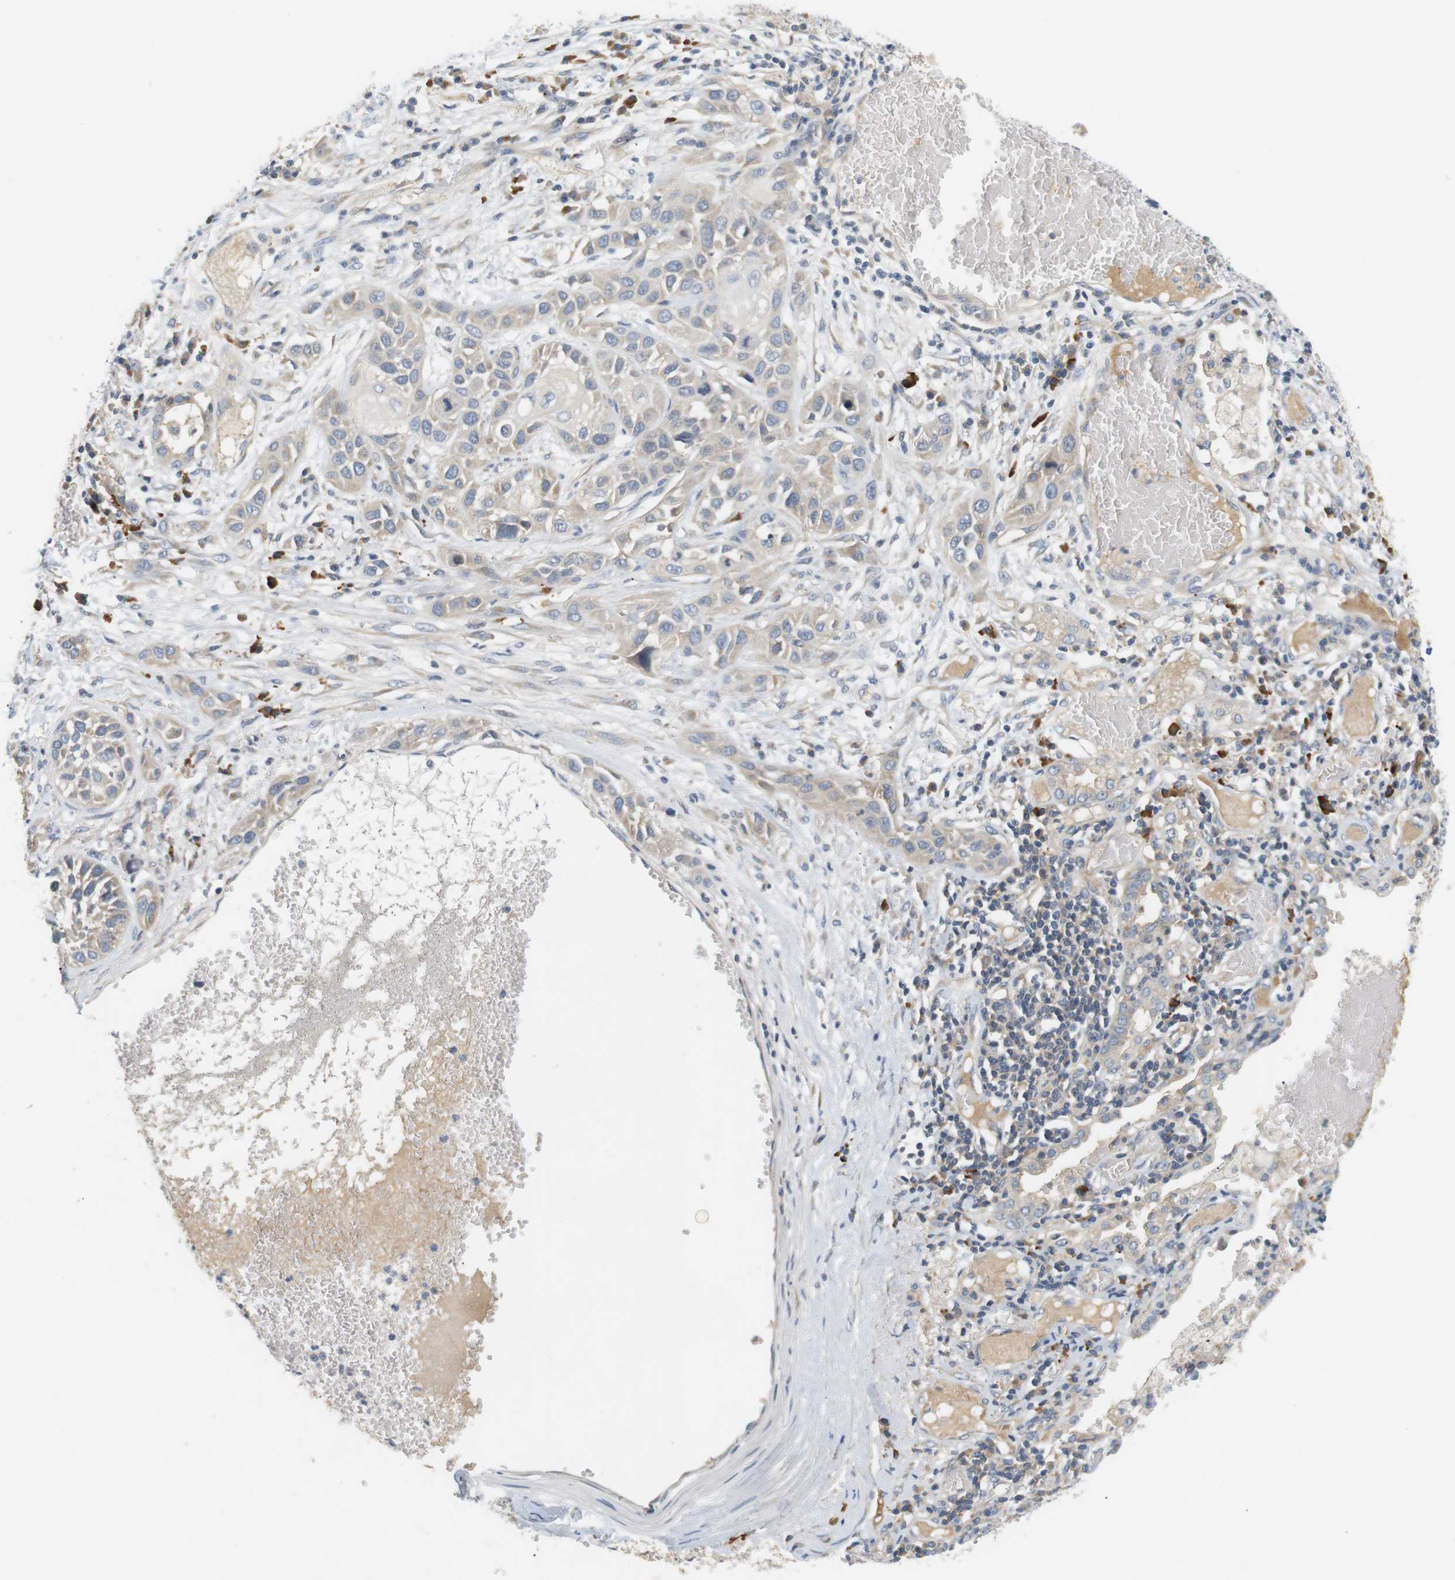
{"staining": {"intensity": "negative", "quantity": "none", "location": "none"}, "tissue": "lung cancer", "cell_type": "Tumor cells", "image_type": "cancer", "snomed": [{"axis": "morphology", "description": "Squamous cell carcinoma, NOS"}, {"axis": "topography", "description": "Lung"}], "caption": "Lung cancer (squamous cell carcinoma) stained for a protein using IHC demonstrates no expression tumor cells.", "gene": "EVA1C", "patient": {"sex": "male", "age": 71}}